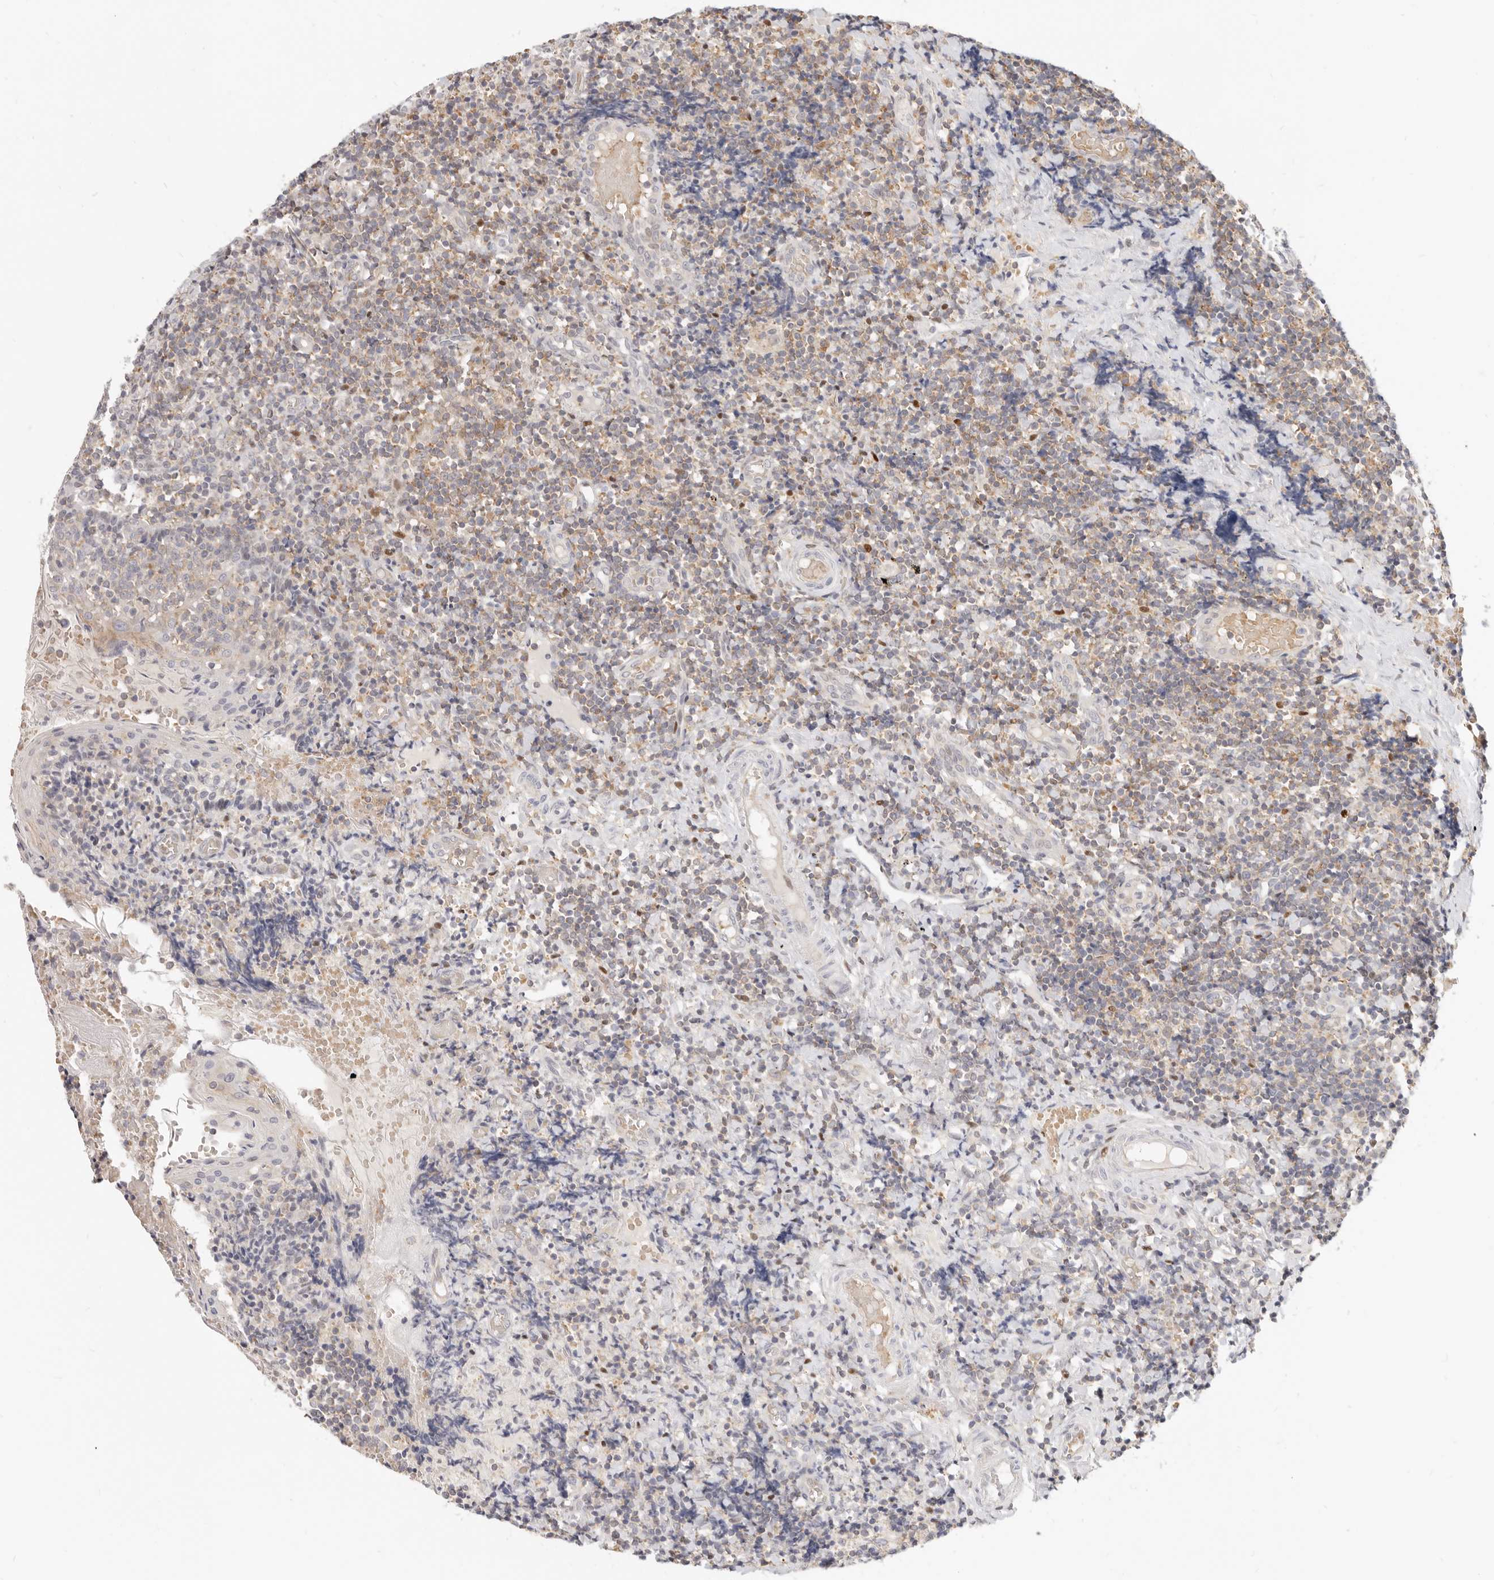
{"staining": {"intensity": "negative", "quantity": "none", "location": "none"}, "tissue": "tonsil", "cell_type": "Germinal center cells", "image_type": "normal", "snomed": [{"axis": "morphology", "description": "Normal tissue, NOS"}, {"axis": "topography", "description": "Tonsil"}], "caption": "Immunohistochemical staining of benign tonsil demonstrates no significant positivity in germinal center cells. The staining was performed using DAB to visualize the protein expression in brown, while the nuclei were stained in blue with hematoxylin (Magnification: 20x).", "gene": "LTB4R2", "patient": {"sex": "female", "age": 19}}